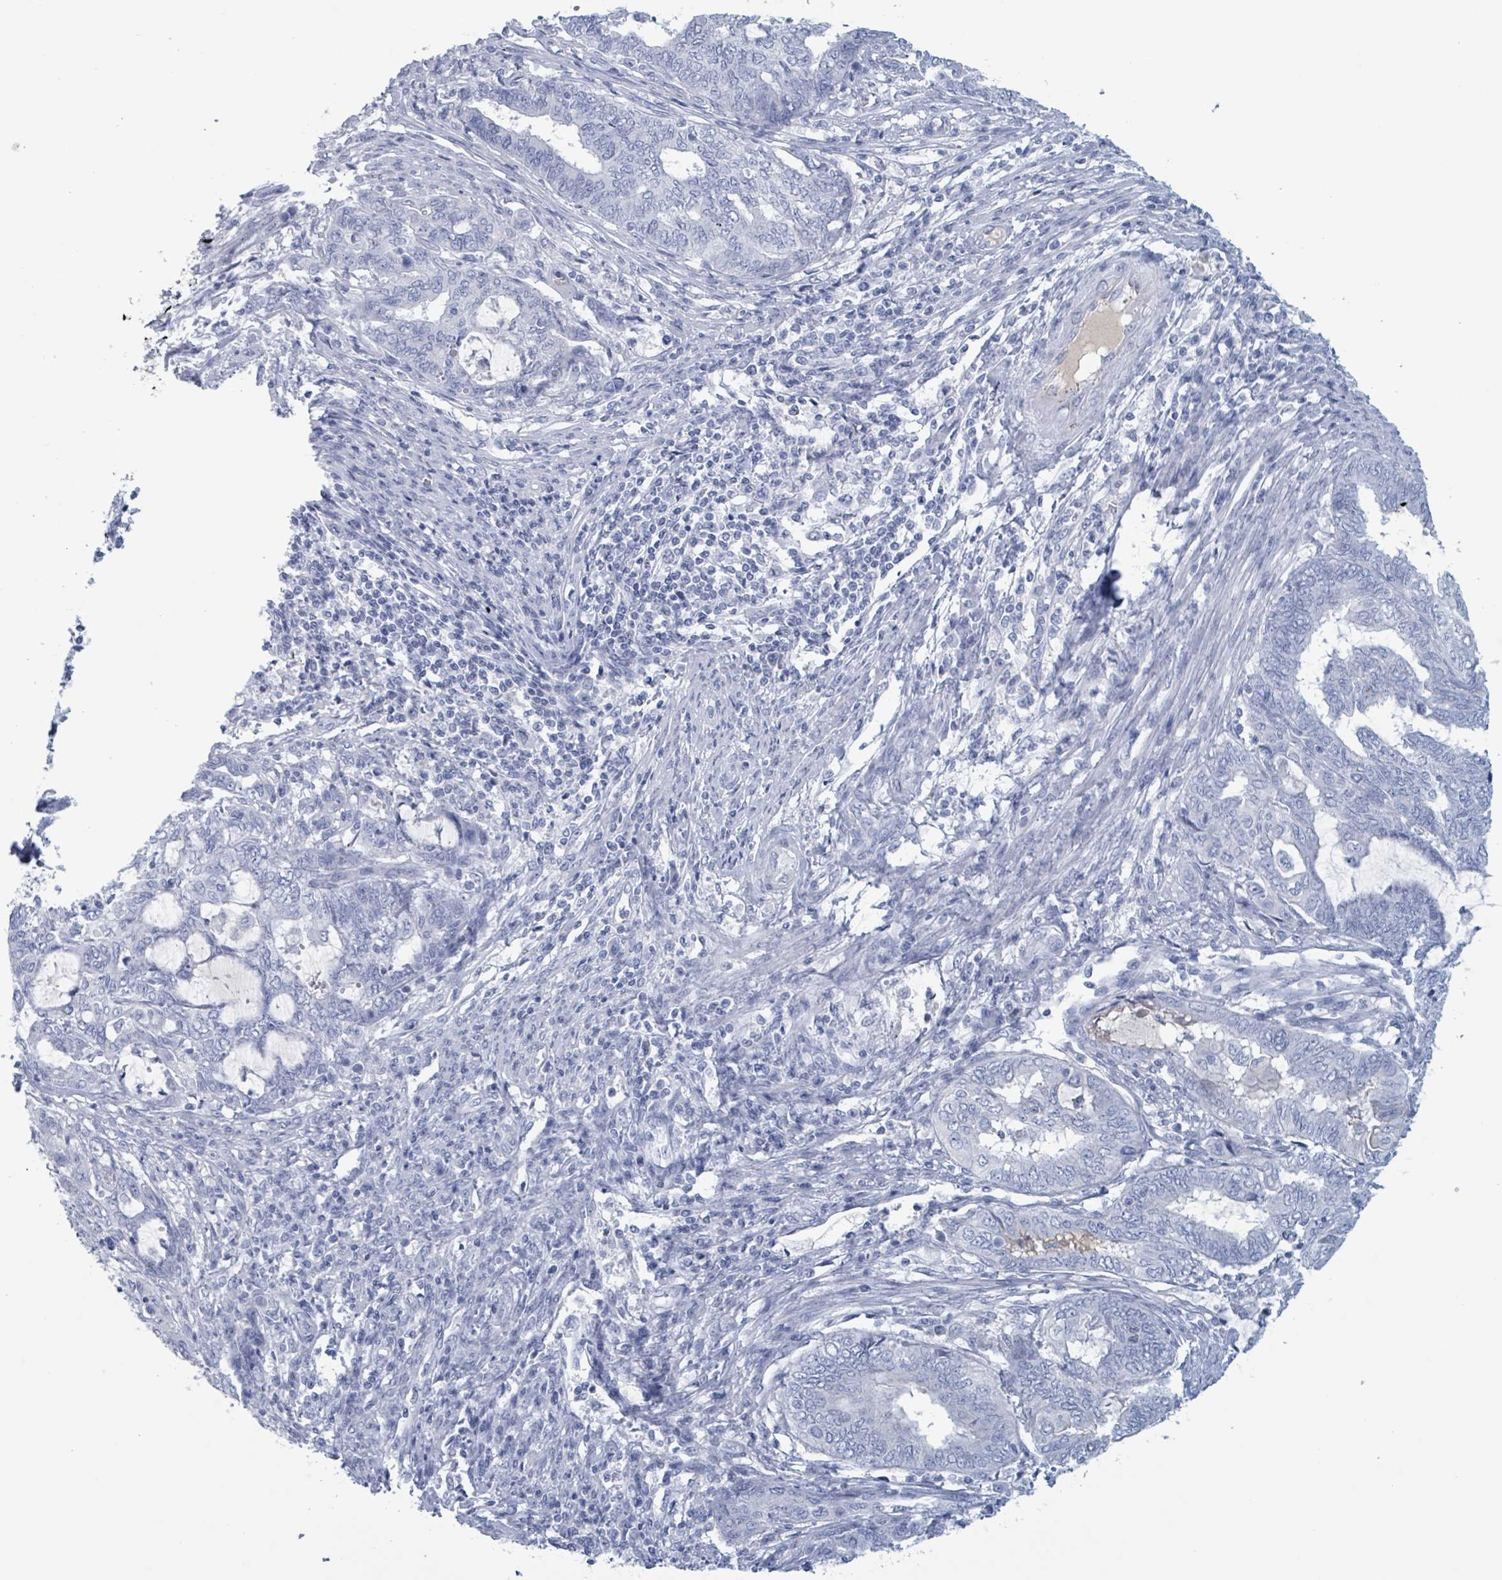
{"staining": {"intensity": "negative", "quantity": "none", "location": "none"}, "tissue": "endometrial cancer", "cell_type": "Tumor cells", "image_type": "cancer", "snomed": [{"axis": "morphology", "description": "Adenocarcinoma, NOS"}, {"axis": "topography", "description": "Uterus"}, {"axis": "topography", "description": "Endometrium"}], "caption": "This is an IHC photomicrograph of endometrial cancer (adenocarcinoma). There is no staining in tumor cells.", "gene": "KLK4", "patient": {"sex": "female", "age": 70}}